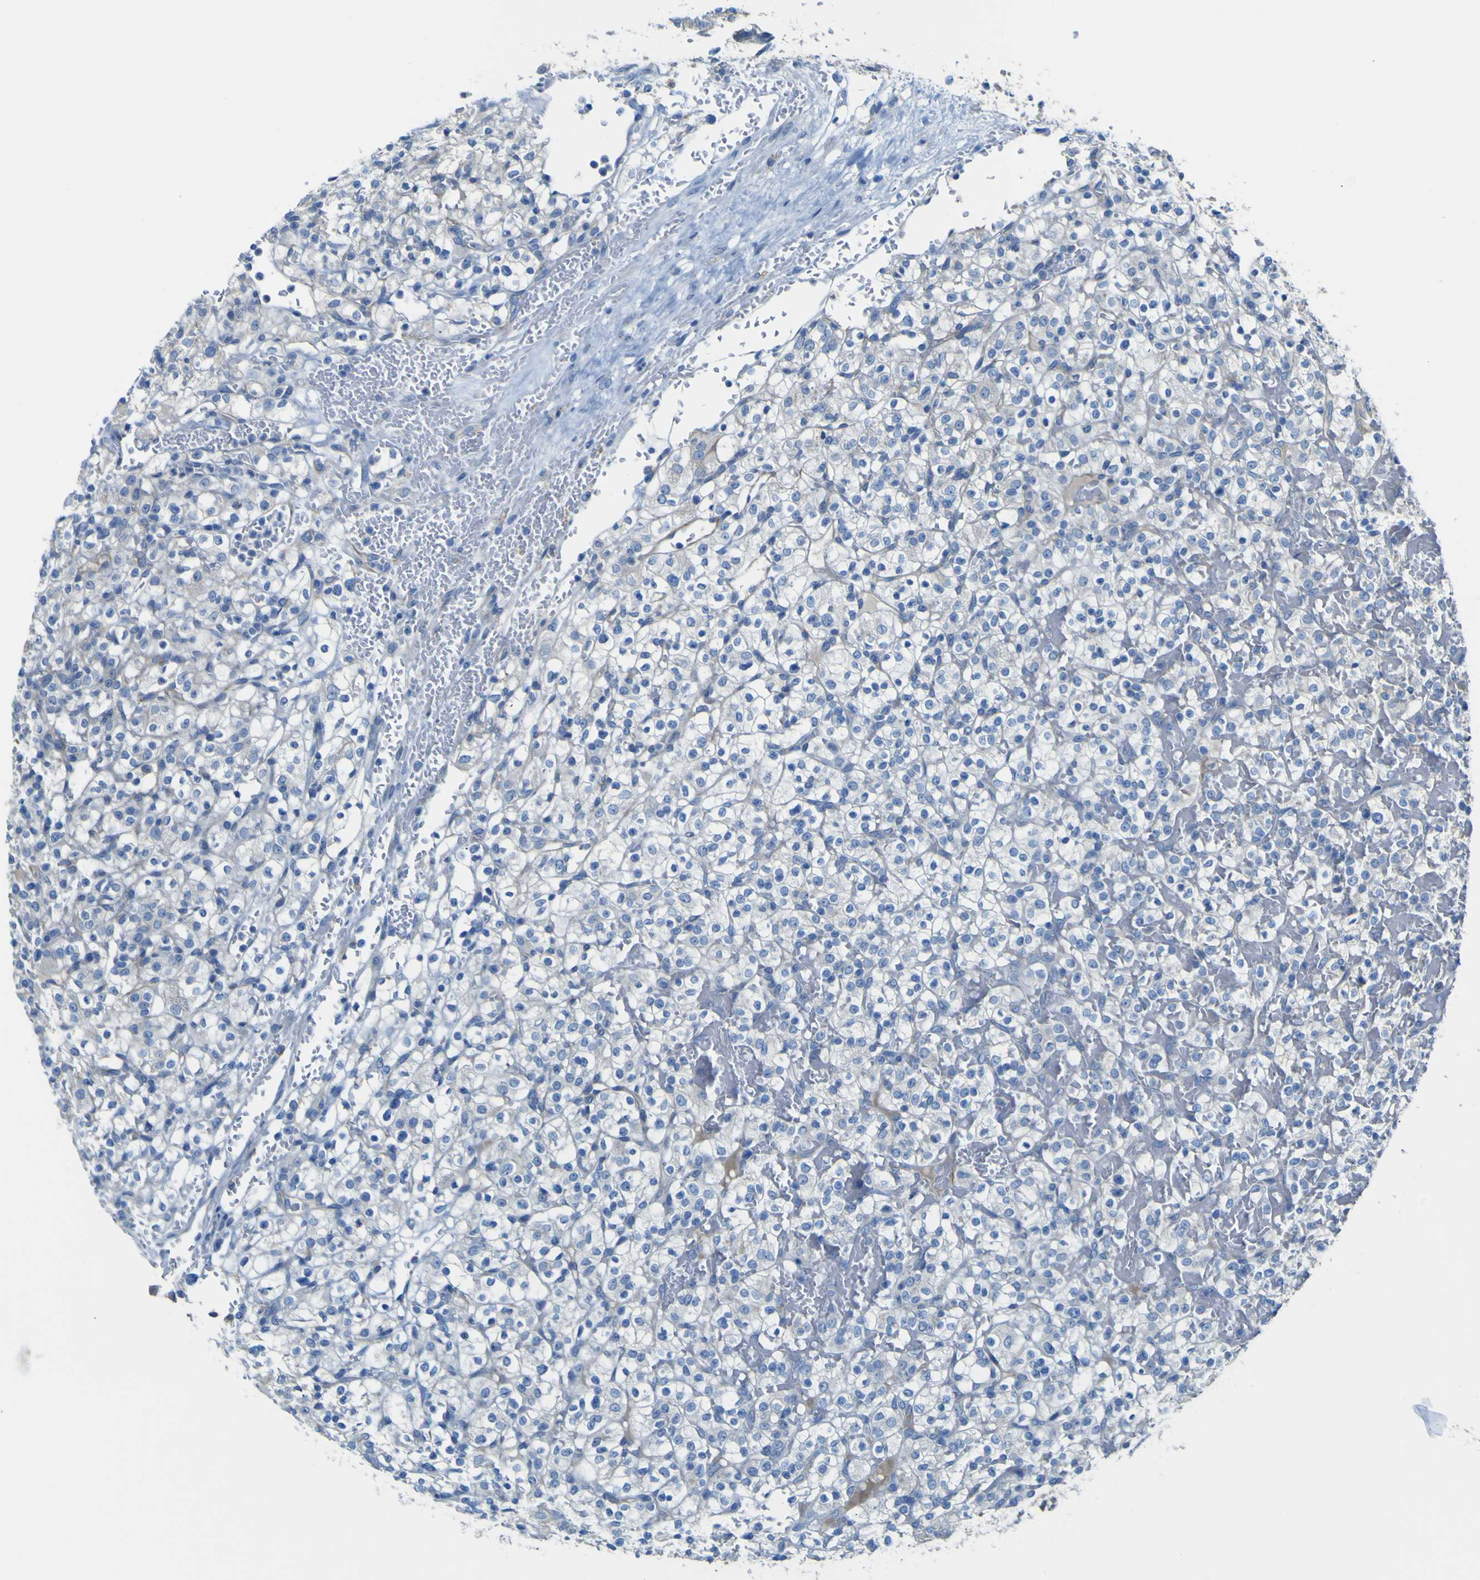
{"staining": {"intensity": "negative", "quantity": "none", "location": "none"}, "tissue": "renal cancer", "cell_type": "Tumor cells", "image_type": "cancer", "snomed": [{"axis": "morphology", "description": "Normal tissue, NOS"}, {"axis": "morphology", "description": "Adenocarcinoma, NOS"}, {"axis": "topography", "description": "Kidney"}], "caption": "Immunohistochemistry image of adenocarcinoma (renal) stained for a protein (brown), which exhibits no expression in tumor cells.", "gene": "ADGRA2", "patient": {"sex": "female", "age": 72}}